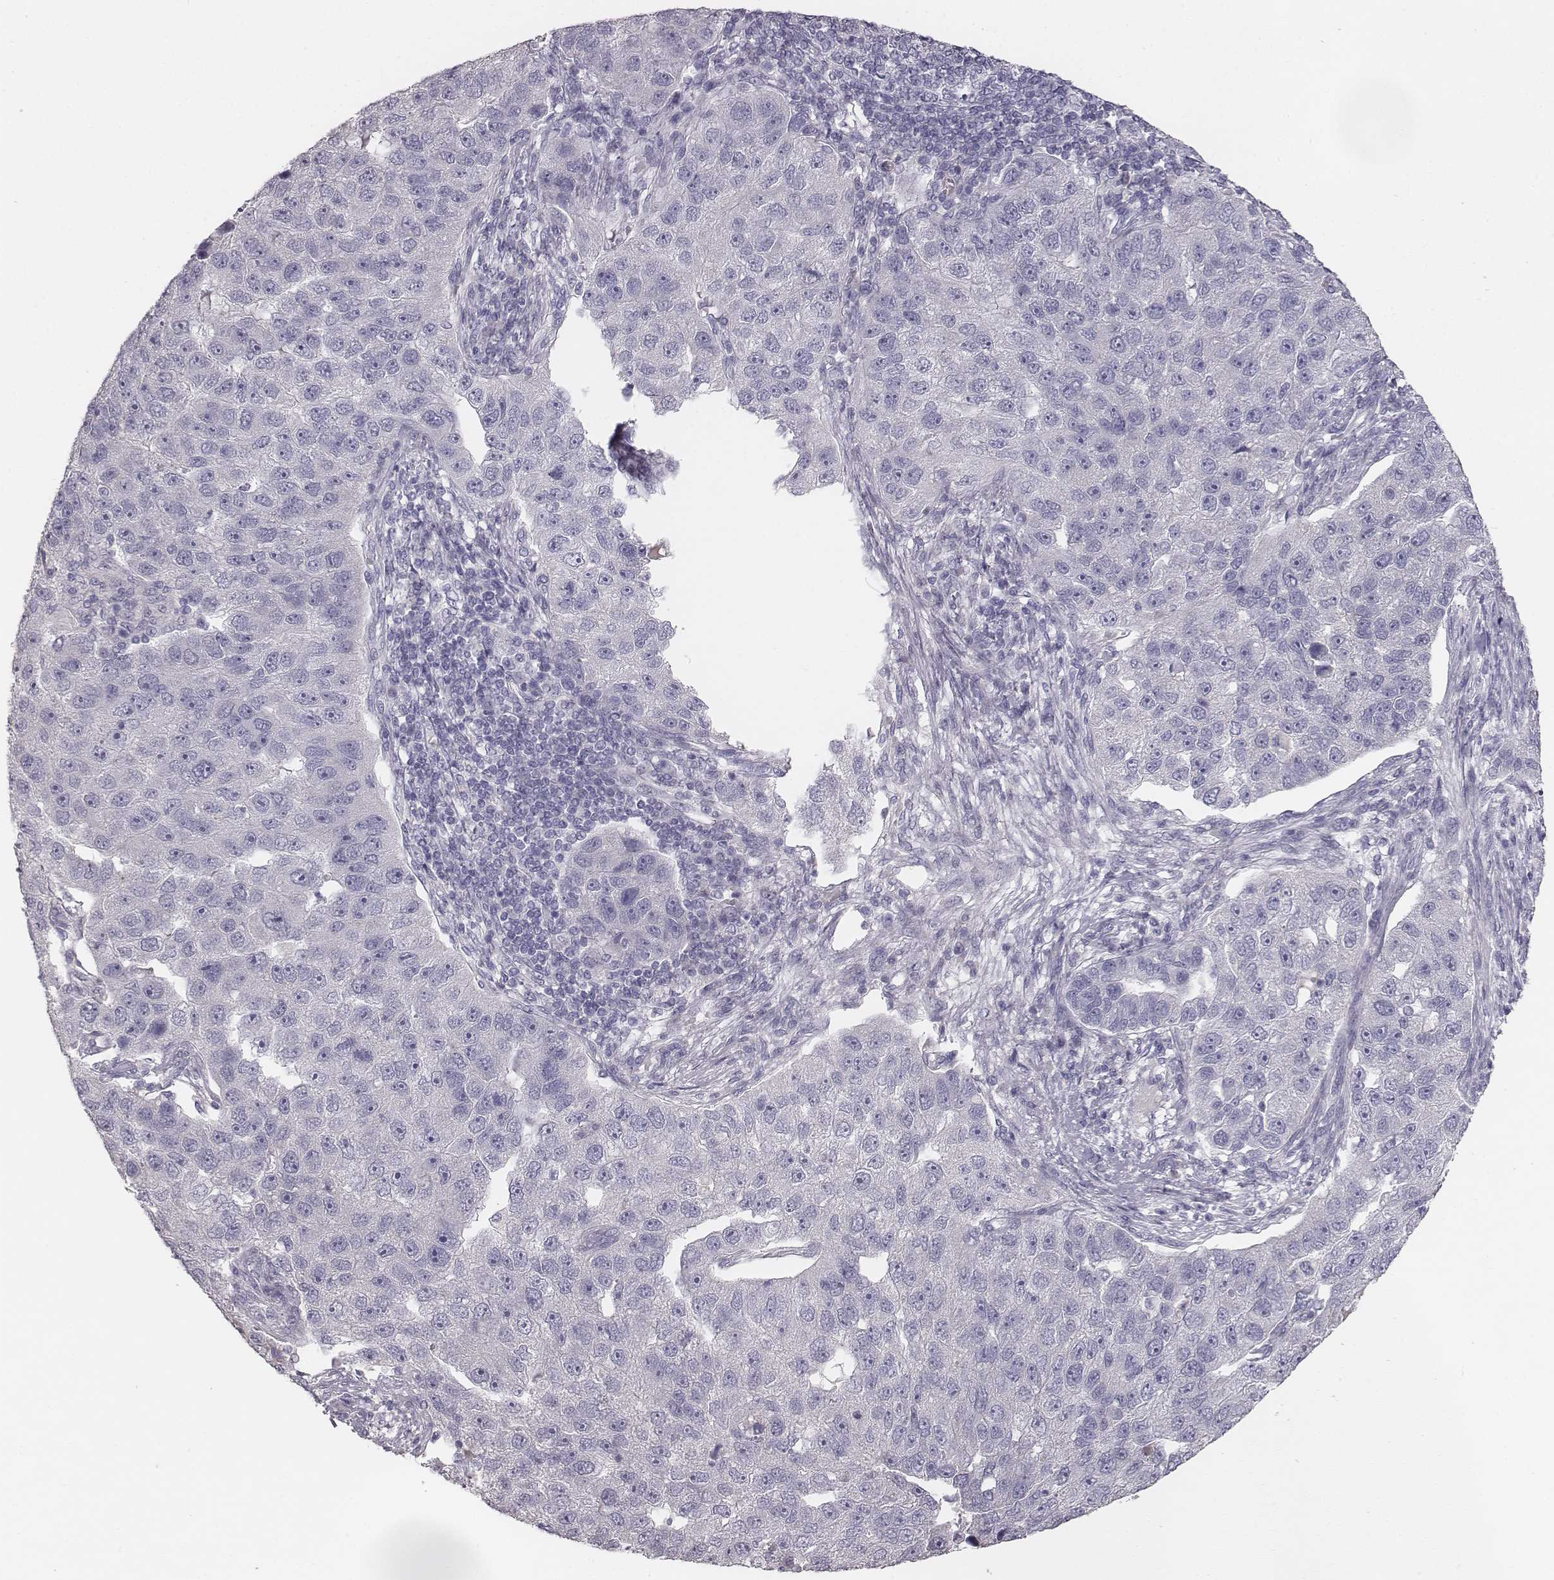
{"staining": {"intensity": "negative", "quantity": "none", "location": "none"}, "tissue": "pancreatic cancer", "cell_type": "Tumor cells", "image_type": "cancer", "snomed": [{"axis": "morphology", "description": "Adenocarcinoma, NOS"}, {"axis": "topography", "description": "Pancreas"}], "caption": "Pancreatic adenocarcinoma was stained to show a protein in brown. There is no significant expression in tumor cells. Nuclei are stained in blue.", "gene": "MYH6", "patient": {"sex": "female", "age": 61}}